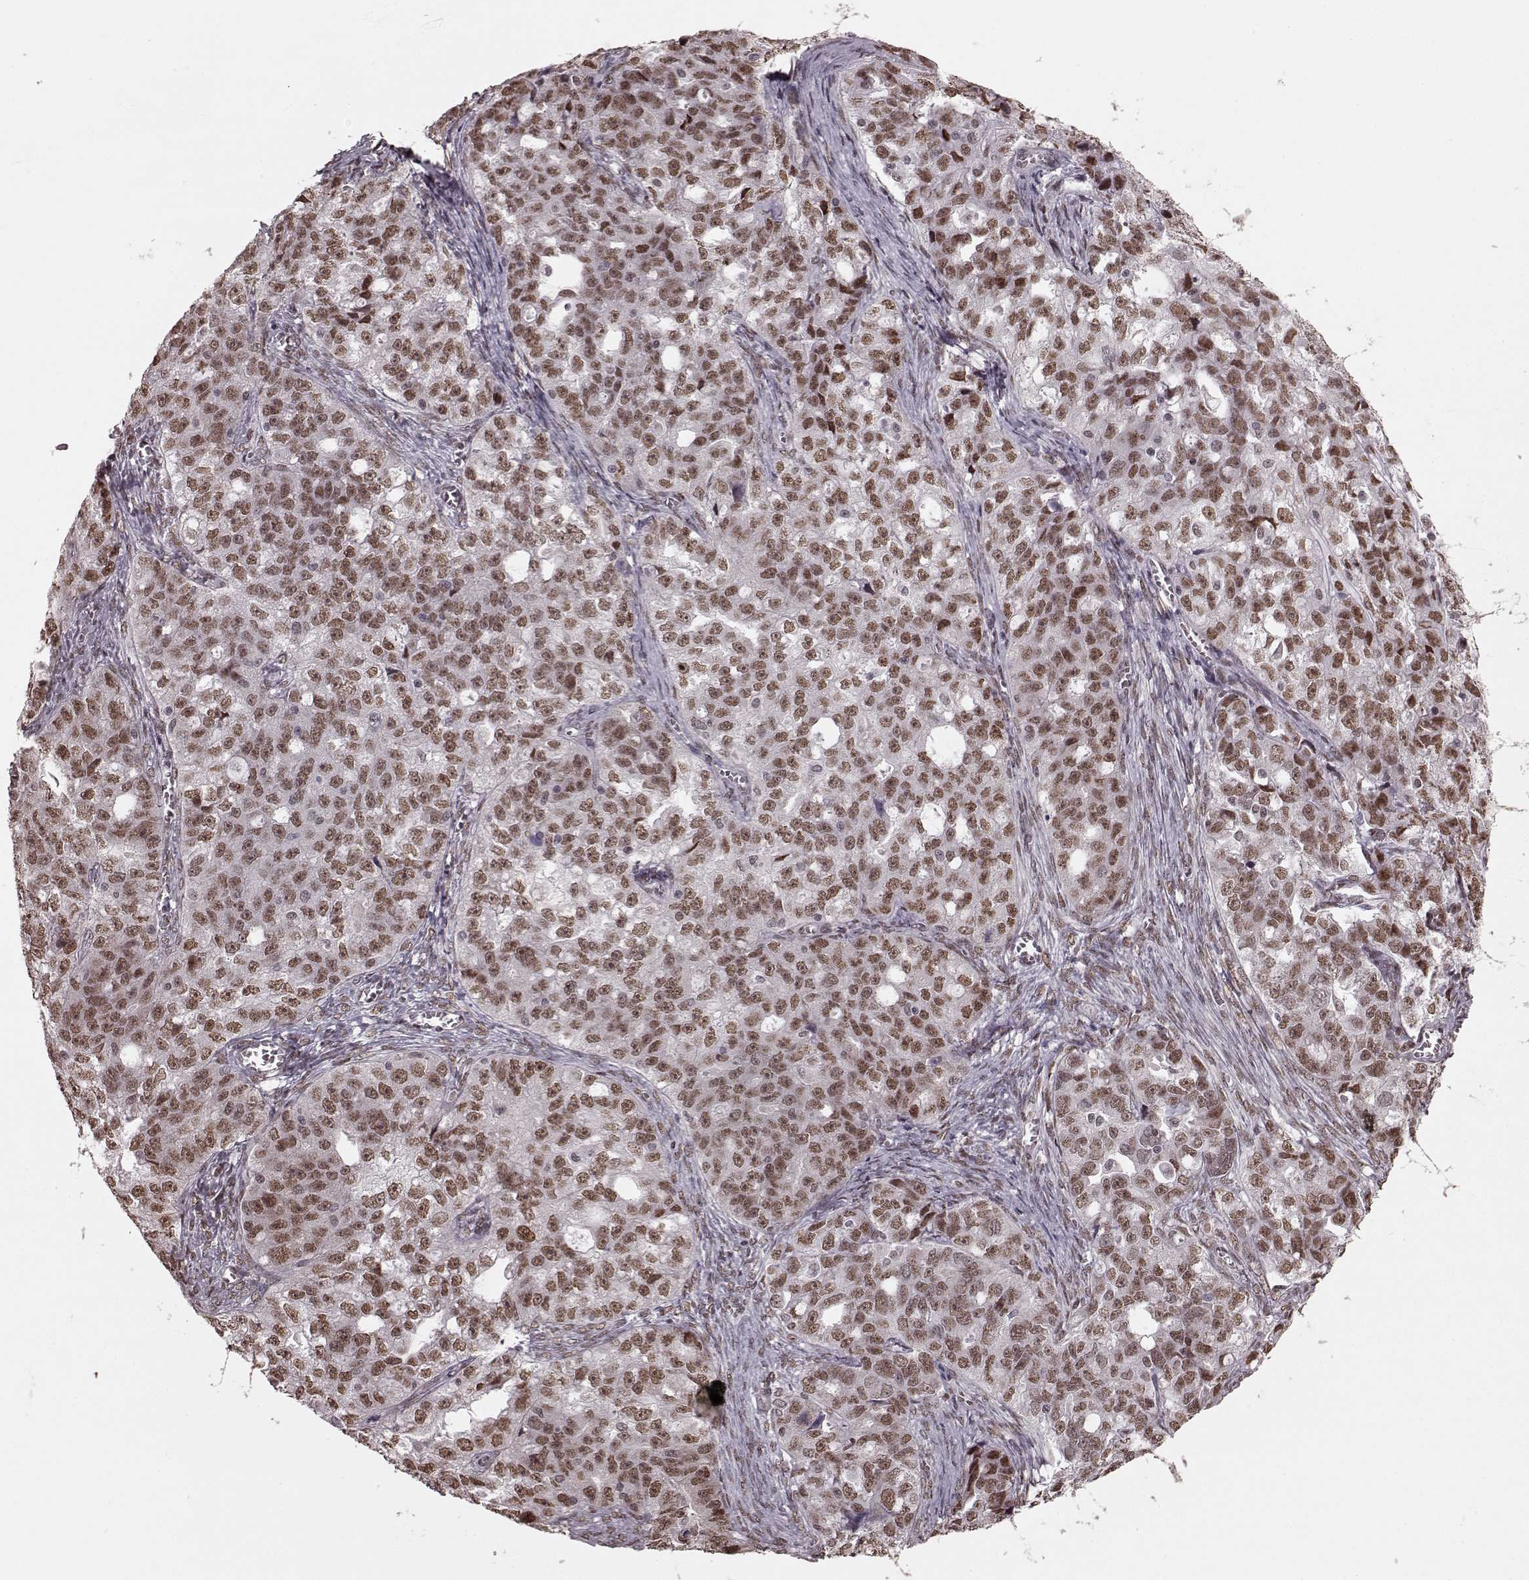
{"staining": {"intensity": "moderate", "quantity": ">75%", "location": "nuclear"}, "tissue": "ovarian cancer", "cell_type": "Tumor cells", "image_type": "cancer", "snomed": [{"axis": "morphology", "description": "Cystadenocarcinoma, serous, NOS"}, {"axis": "topography", "description": "Ovary"}], "caption": "Ovarian cancer (serous cystadenocarcinoma) tissue exhibits moderate nuclear staining in about >75% of tumor cells, visualized by immunohistochemistry. (IHC, brightfield microscopy, high magnification).", "gene": "NR2C1", "patient": {"sex": "female", "age": 51}}